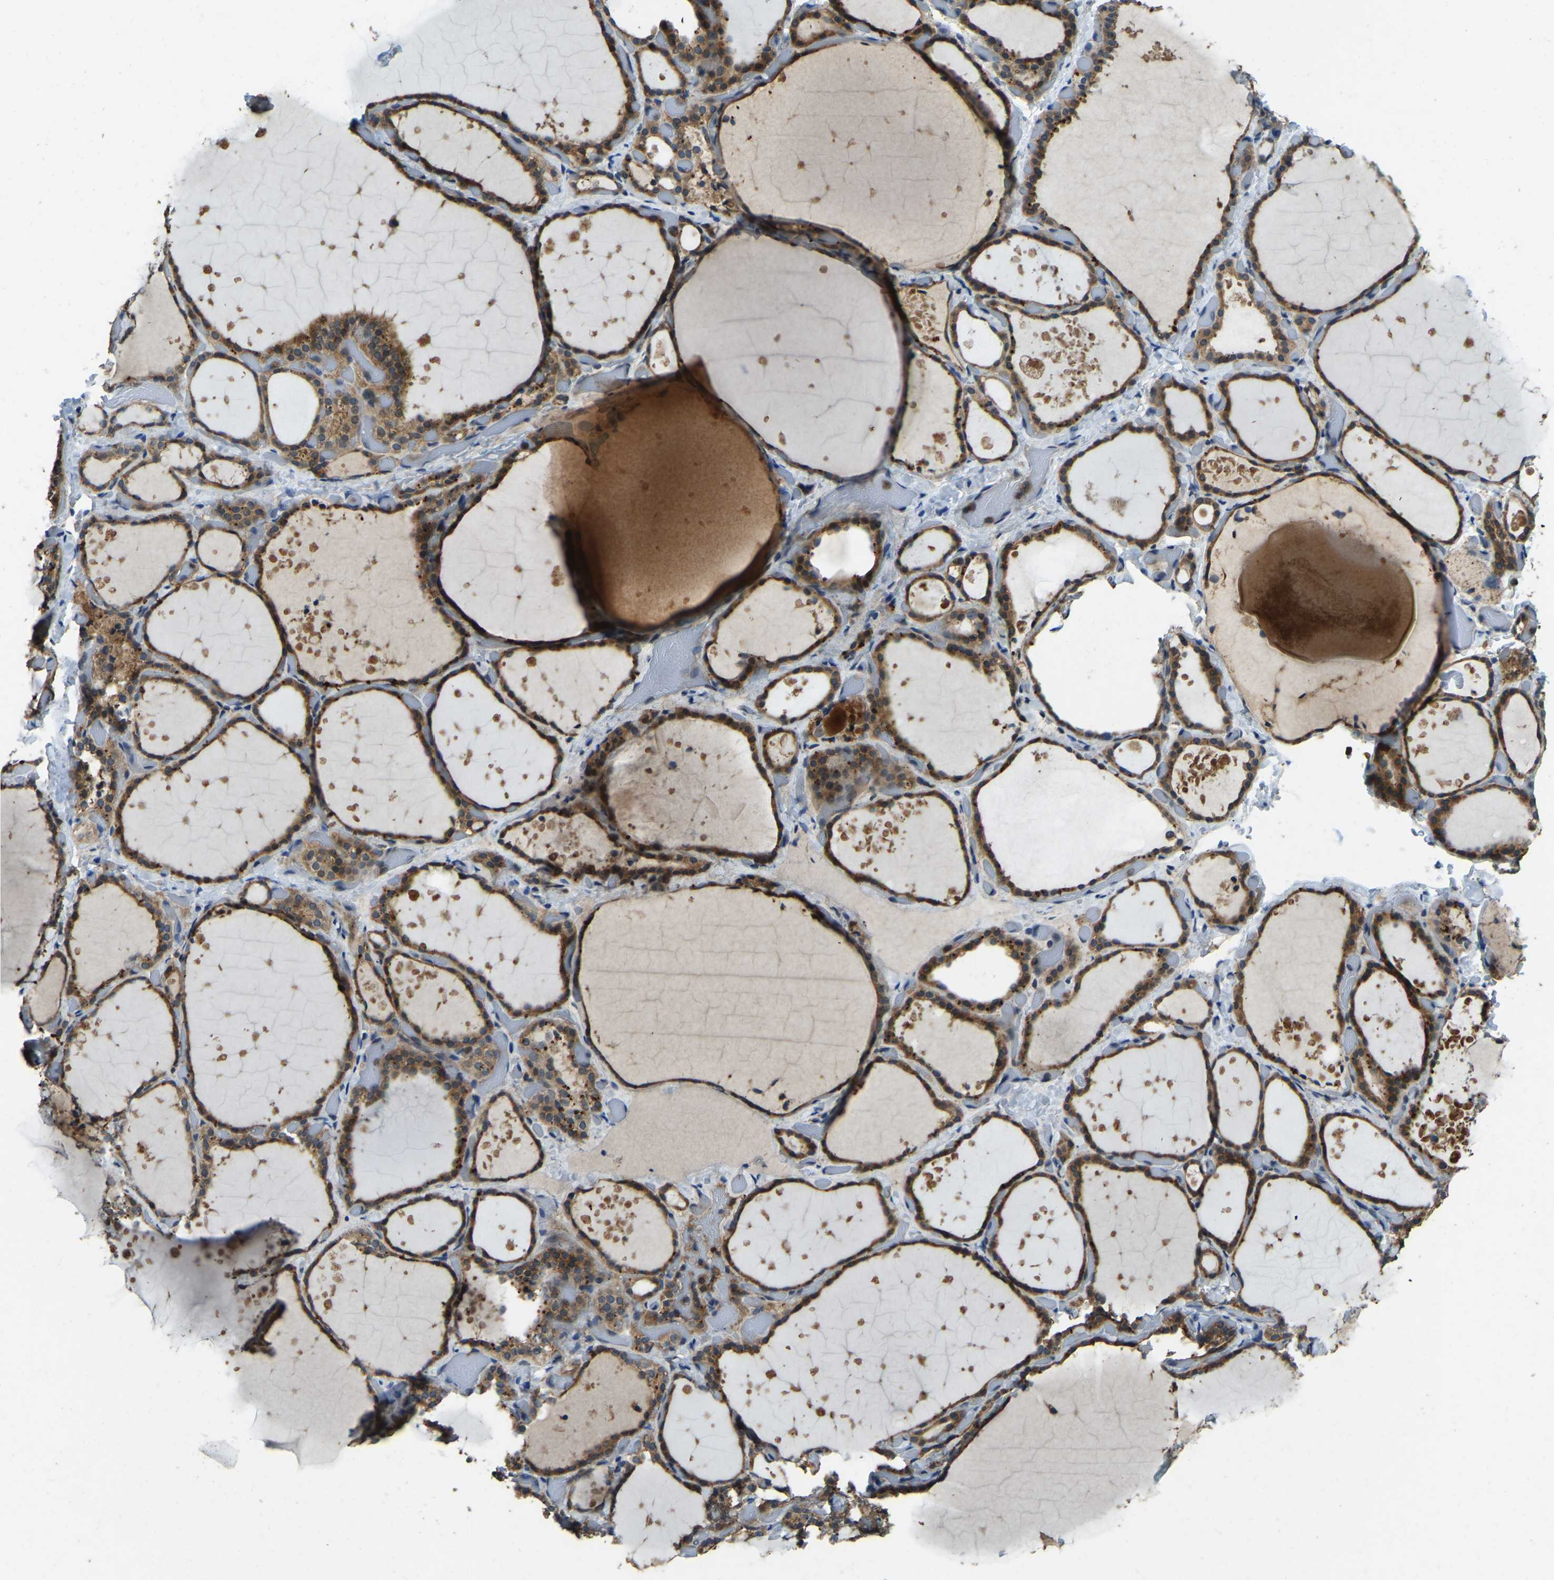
{"staining": {"intensity": "moderate", "quantity": ">75%", "location": "cytoplasmic/membranous"}, "tissue": "thyroid gland", "cell_type": "Glandular cells", "image_type": "normal", "snomed": [{"axis": "morphology", "description": "Normal tissue, NOS"}, {"axis": "topography", "description": "Thyroid gland"}], "caption": "Immunohistochemical staining of unremarkable thyroid gland demonstrates >75% levels of moderate cytoplasmic/membranous protein expression in approximately >75% of glandular cells. (IHC, brightfield microscopy, high magnification).", "gene": "ATP8B1", "patient": {"sex": "female", "age": 44}}